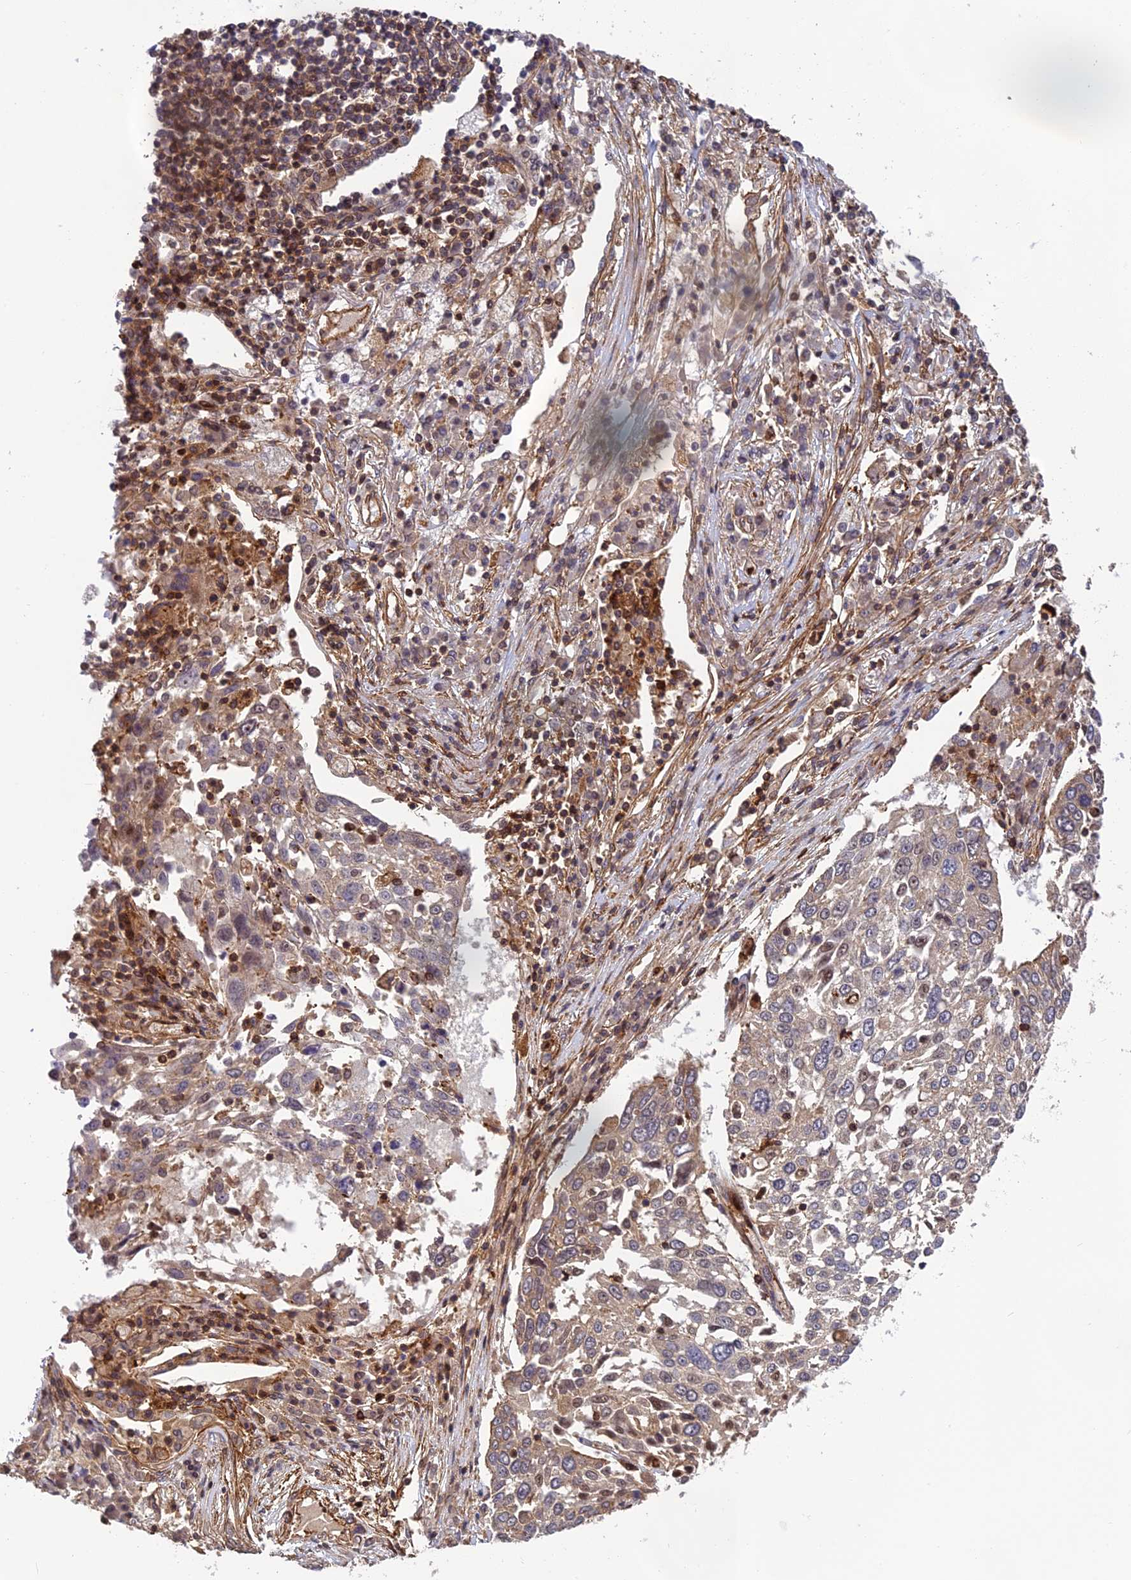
{"staining": {"intensity": "weak", "quantity": "<25%", "location": "cytoplasmic/membranous"}, "tissue": "lung cancer", "cell_type": "Tumor cells", "image_type": "cancer", "snomed": [{"axis": "morphology", "description": "Squamous cell carcinoma, NOS"}, {"axis": "topography", "description": "Lung"}], "caption": "The immunohistochemistry (IHC) photomicrograph has no significant expression in tumor cells of lung squamous cell carcinoma tissue.", "gene": "OSBPL1A", "patient": {"sex": "male", "age": 65}}